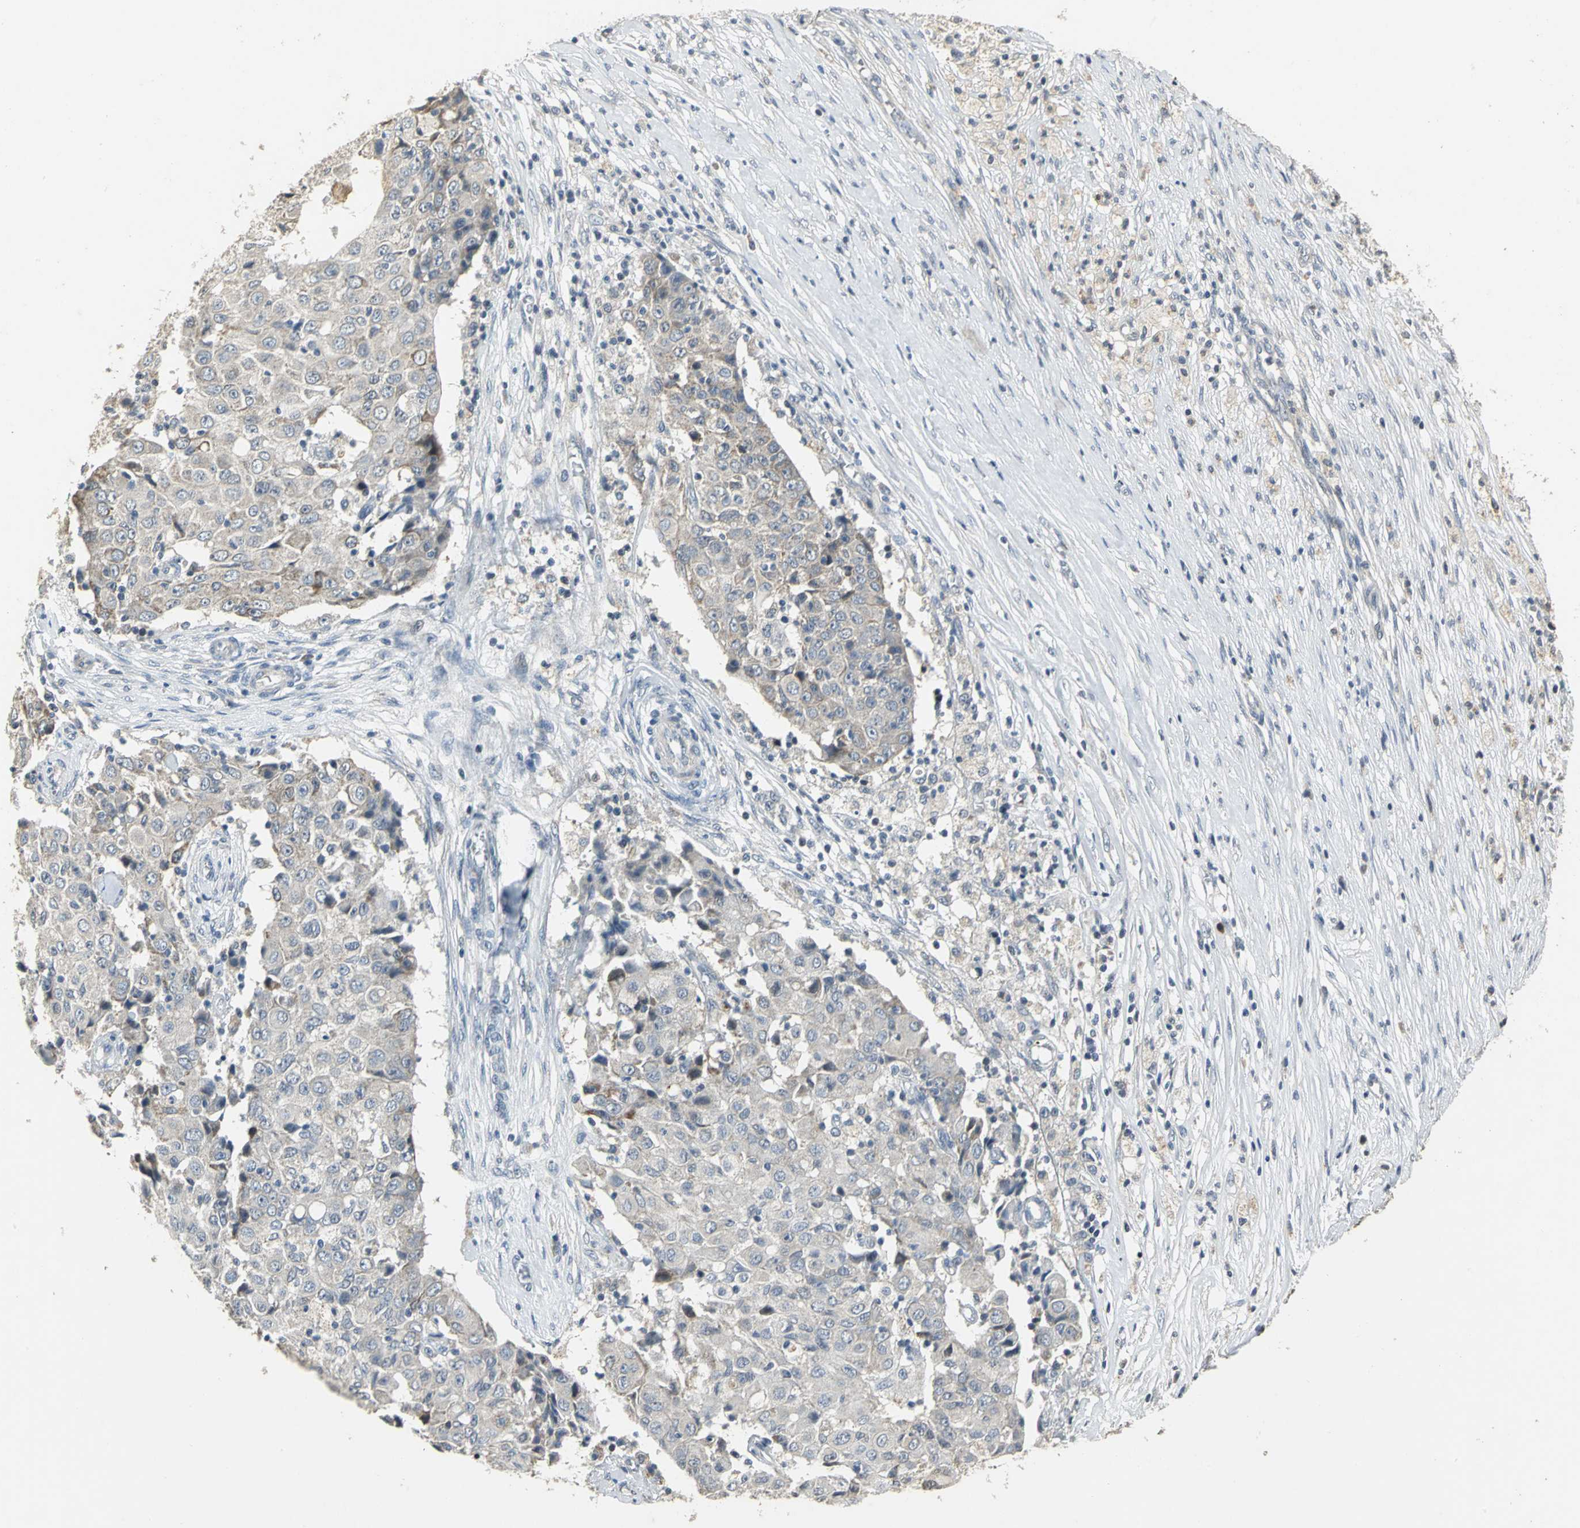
{"staining": {"intensity": "weak", "quantity": "25%-75%", "location": "cytoplasmic/membranous"}, "tissue": "ovarian cancer", "cell_type": "Tumor cells", "image_type": "cancer", "snomed": [{"axis": "morphology", "description": "Carcinoma, endometroid"}, {"axis": "topography", "description": "Ovary"}], "caption": "Tumor cells display low levels of weak cytoplasmic/membranous positivity in approximately 25%-75% of cells in human ovarian cancer.", "gene": "JADE3", "patient": {"sex": "female", "age": 42}}